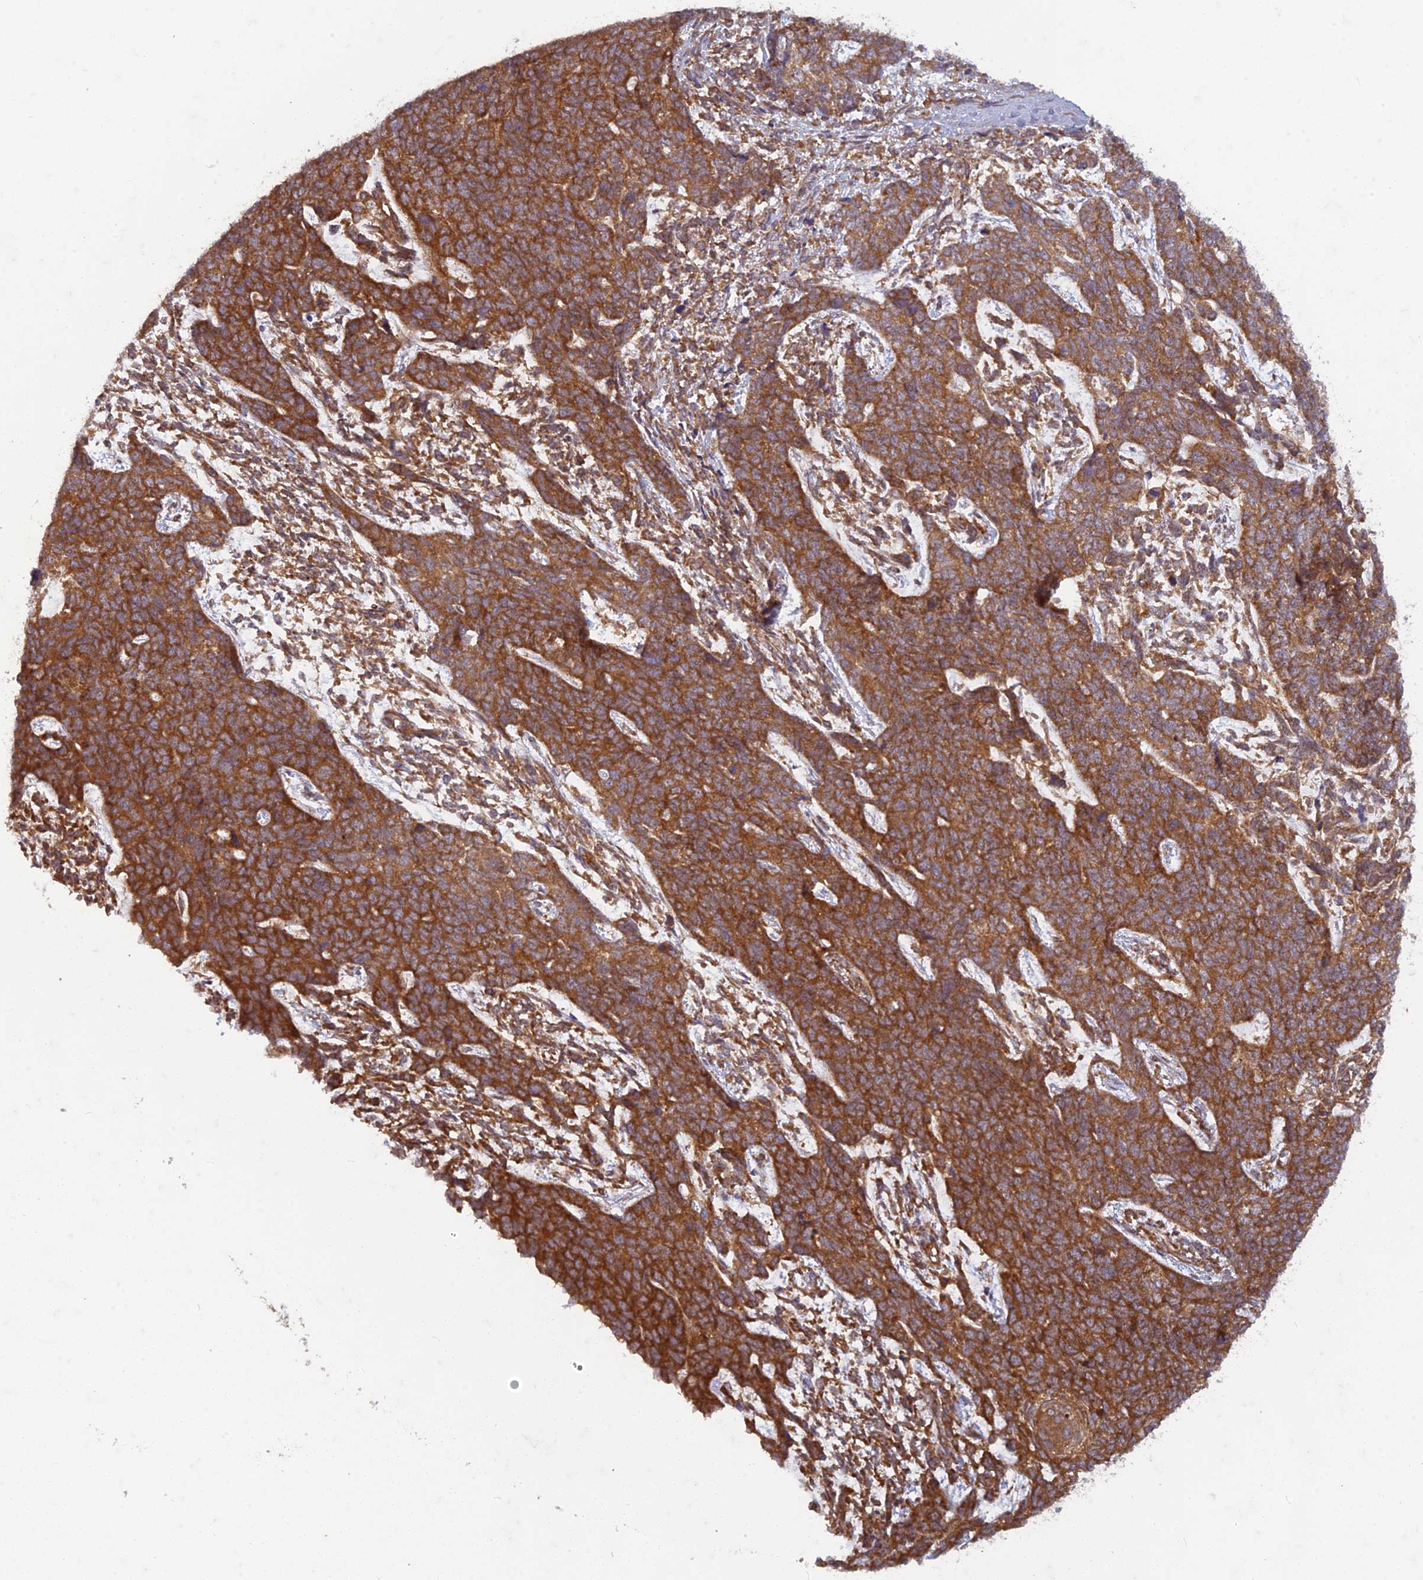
{"staining": {"intensity": "strong", "quantity": ">75%", "location": "cytoplasmic/membranous"}, "tissue": "cervical cancer", "cell_type": "Tumor cells", "image_type": "cancer", "snomed": [{"axis": "morphology", "description": "Squamous cell carcinoma, NOS"}, {"axis": "topography", "description": "Cervix"}], "caption": "Human cervical cancer stained with a protein marker demonstrates strong staining in tumor cells.", "gene": "TCF25", "patient": {"sex": "female", "age": 63}}